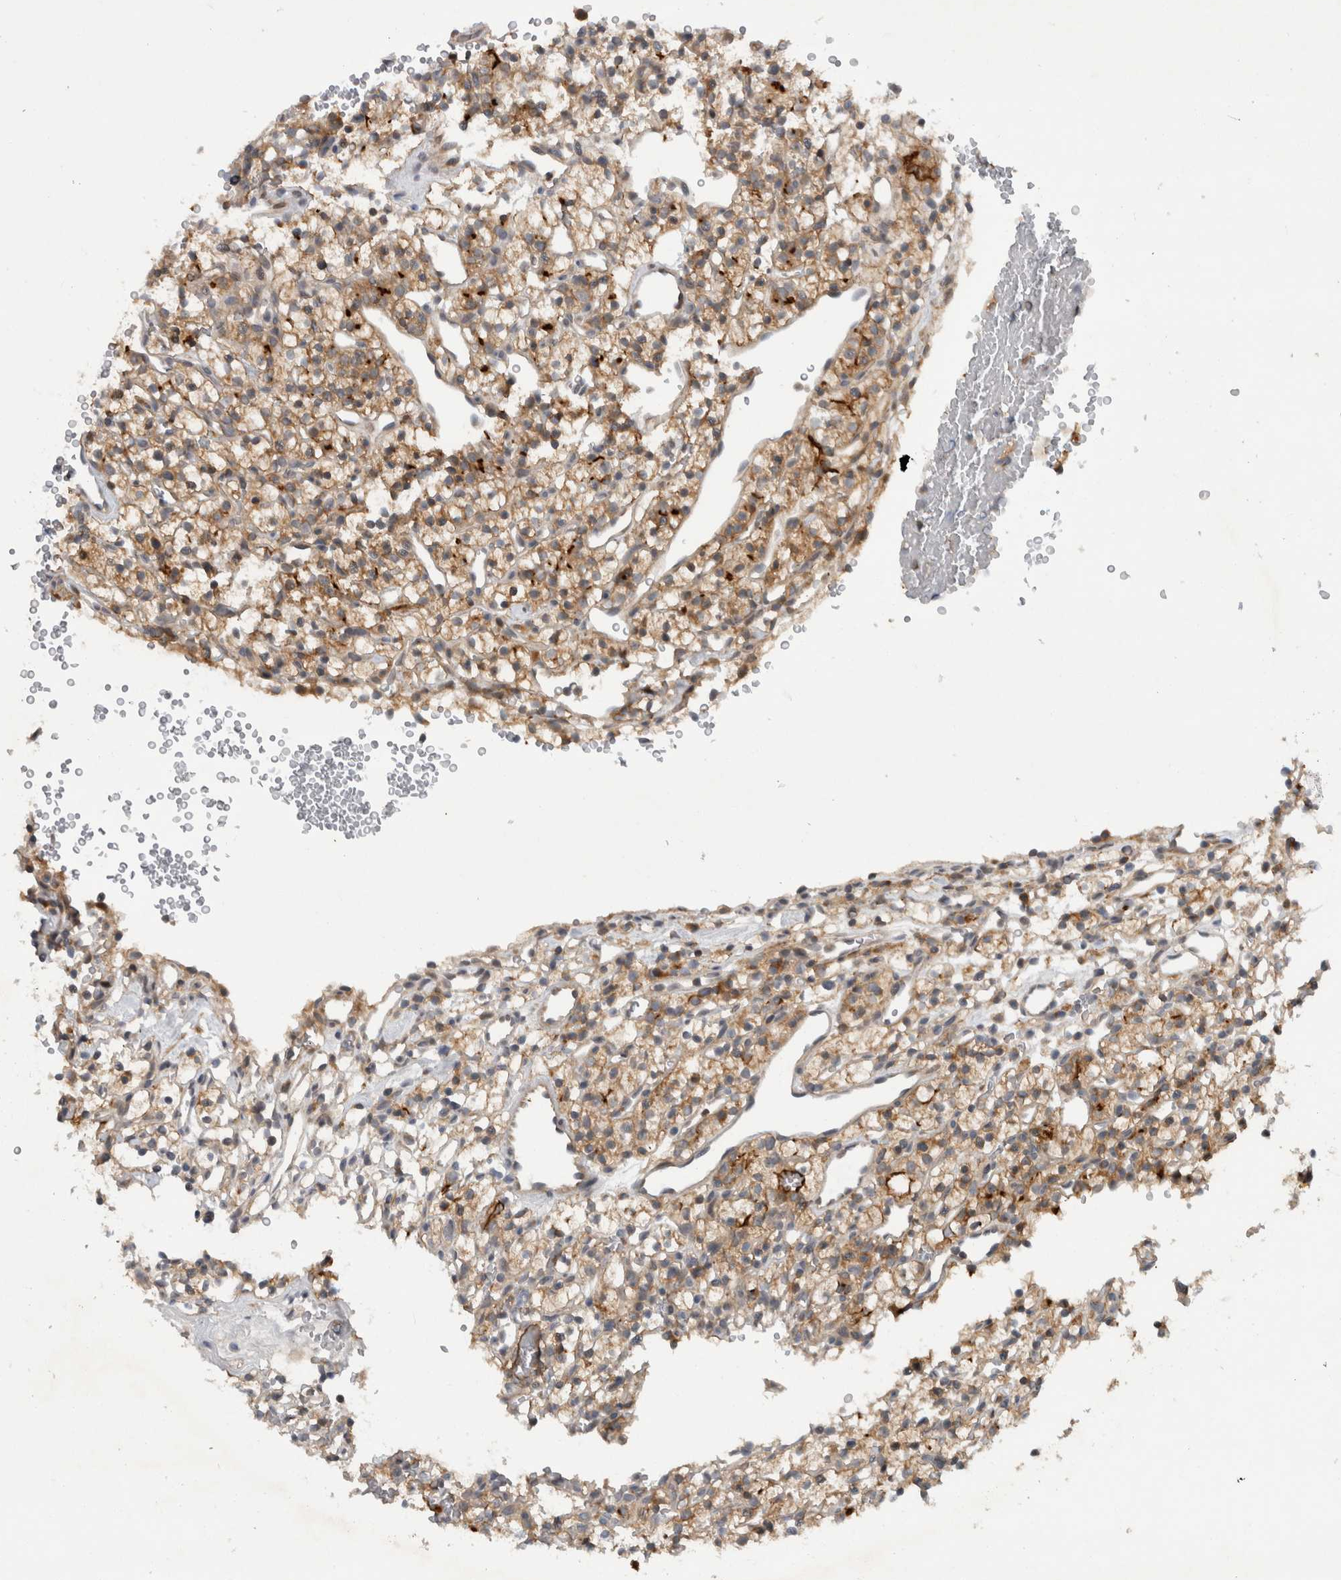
{"staining": {"intensity": "moderate", "quantity": ">75%", "location": "cytoplasmic/membranous"}, "tissue": "renal cancer", "cell_type": "Tumor cells", "image_type": "cancer", "snomed": [{"axis": "morphology", "description": "Adenocarcinoma, NOS"}, {"axis": "topography", "description": "Kidney"}], "caption": "Protein staining shows moderate cytoplasmic/membranous staining in approximately >75% of tumor cells in renal cancer (adenocarcinoma).", "gene": "PDCD2", "patient": {"sex": "female", "age": 57}}